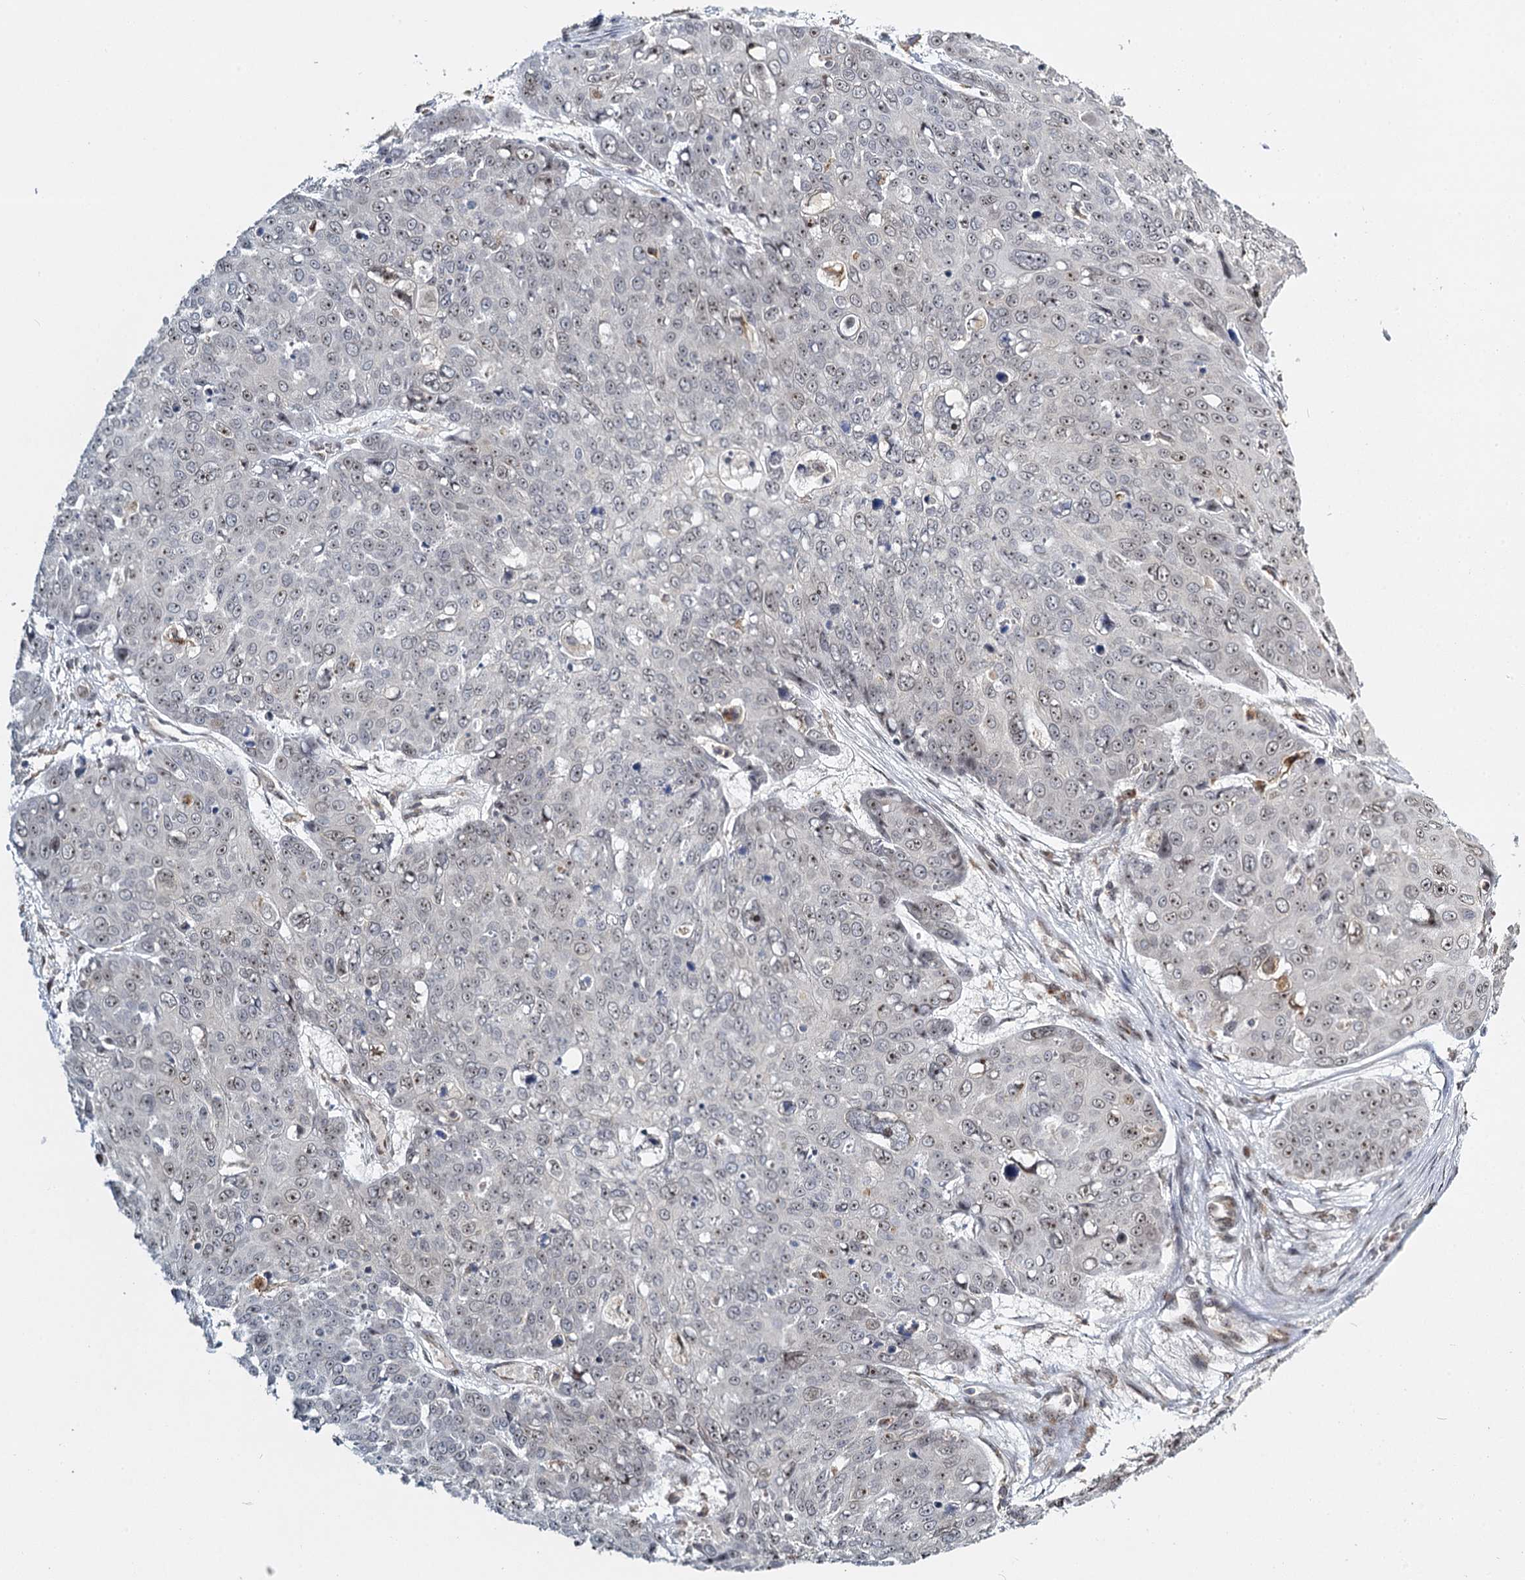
{"staining": {"intensity": "negative", "quantity": "none", "location": "none"}, "tissue": "skin cancer", "cell_type": "Tumor cells", "image_type": "cancer", "snomed": [{"axis": "morphology", "description": "Squamous cell carcinoma, NOS"}, {"axis": "topography", "description": "Skin"}], "caption": "Photomicrograph shows no significant protein staining in tumor cells of skin cancer.", "gene": "TREX1", "patient": {"sex": "male", "age": 71}}